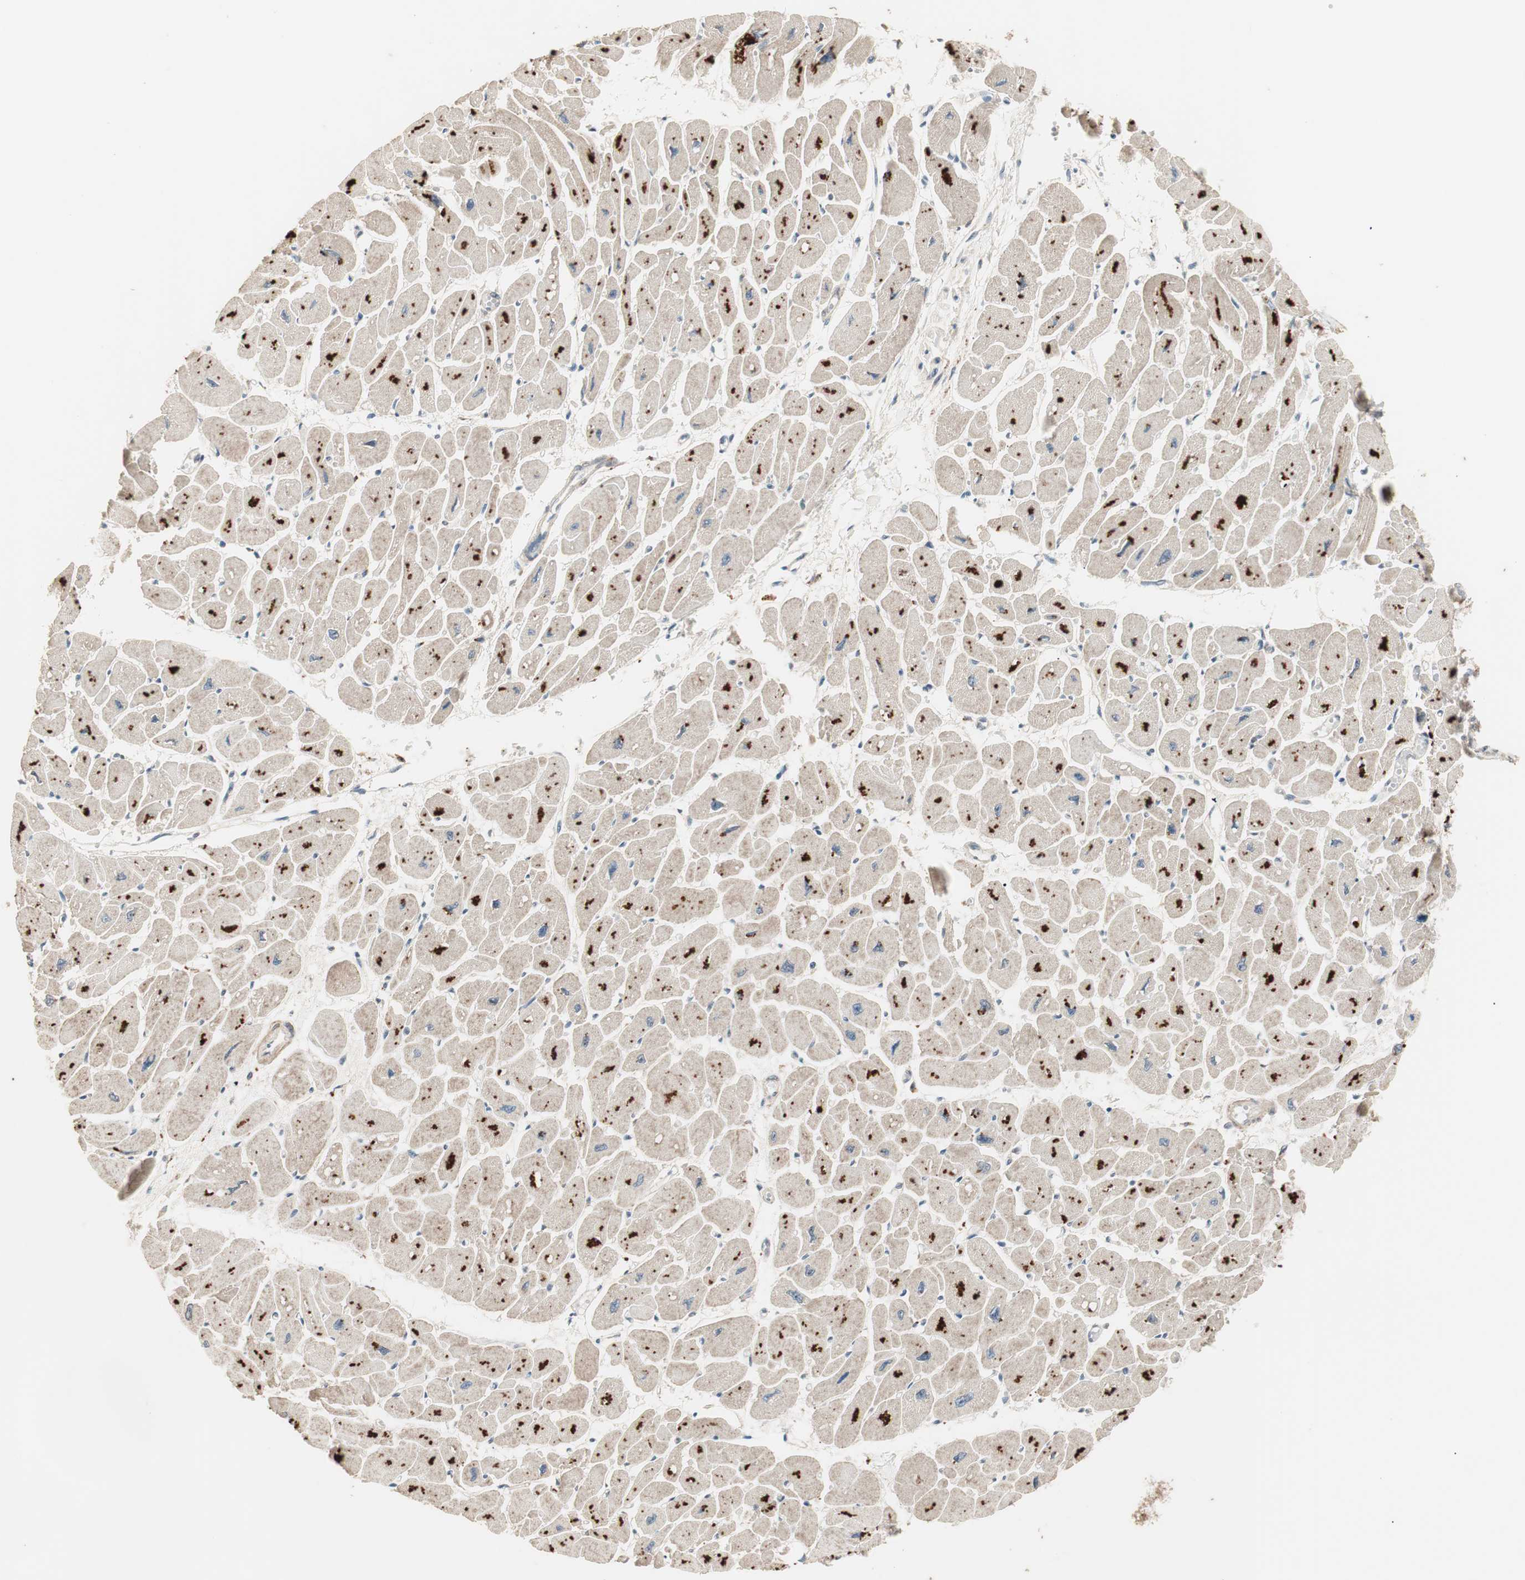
{"staining": {"intensity": "strong", "quantity": "25%-75%", "location": "cytoplasmic/membranous"}, "tissue": "heart muscle", "cell_type": "Cardiomyocytes", "image_type": "normal", "snomed": [{"axis": "morphology", "description": "Normal tissue, NOS"}, {"axis": "topography", "description": "Heart"}], "caption": "Immunohistochemistry (IHC) image of unremarkable heart muscle: heart muscle stained using immunohistochemistry shows high levels of strong protein expression localized specifically in the cytoplasmic/membranous of cardiomyocytes, appearing as a cytoplasmic/membranous brown color.", "gene": "NFRKB", "patient": {"sex": "female", "age": 54}}